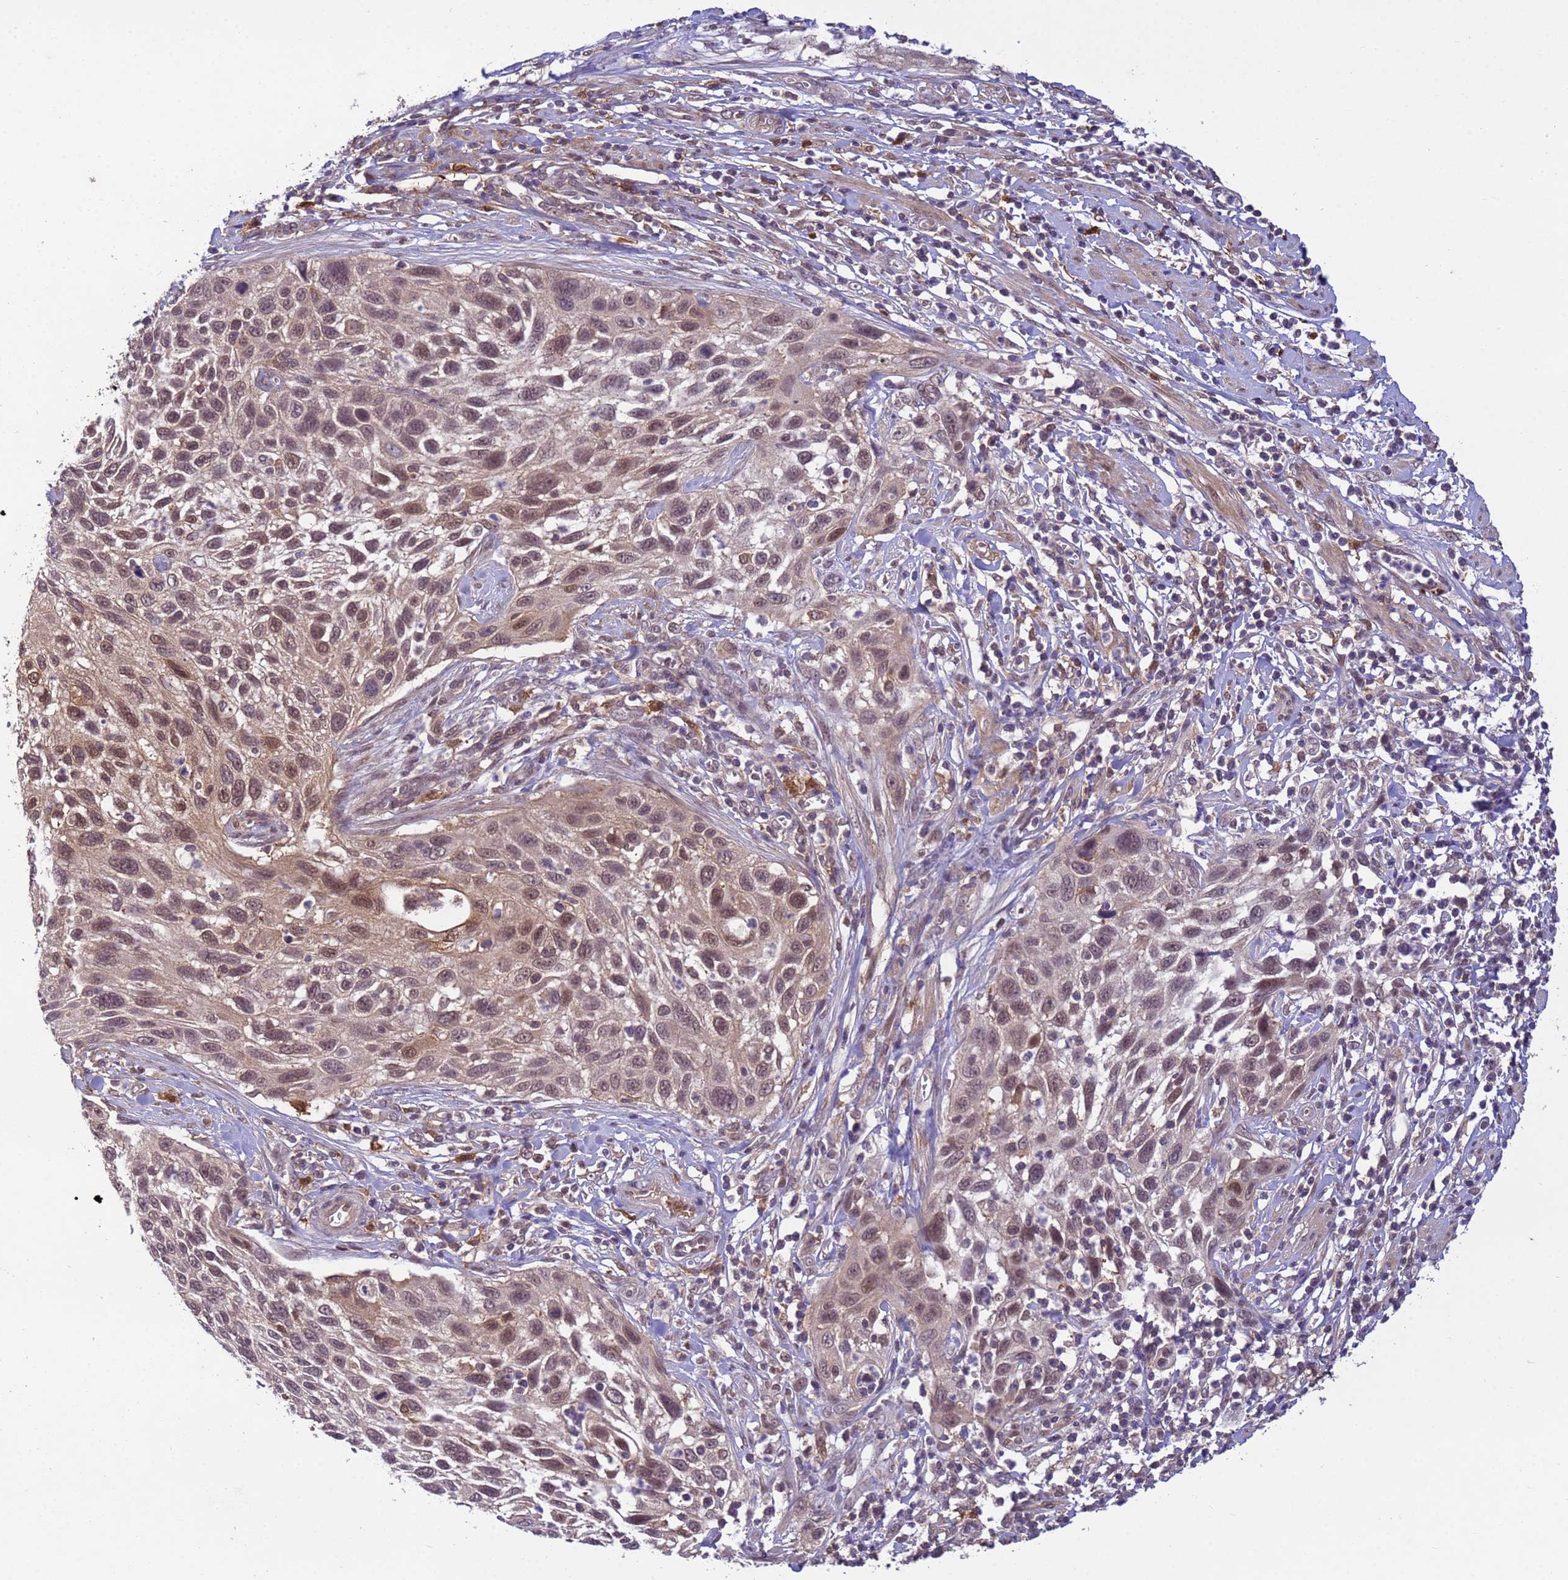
{"staining": {"intensity": "moderate", "quantity": ">75%", "location": "nuclear"}, "tissue": "cervical cancer", "cell_type": "Tumor cells", "image_type": "cancer", "snomed": [{"axis": "morphology", "description": "Squamous cell carcinoma, NOS"}, {"axis": "topography", "description": "Cervix"}], "caption": "Human squamous cell carcinoma (cervical) stained with a protein marker reveals moderate staining in tumor cells.", "gene": "NPEPPS", "patient": {"sex": "female", "age": 70}}